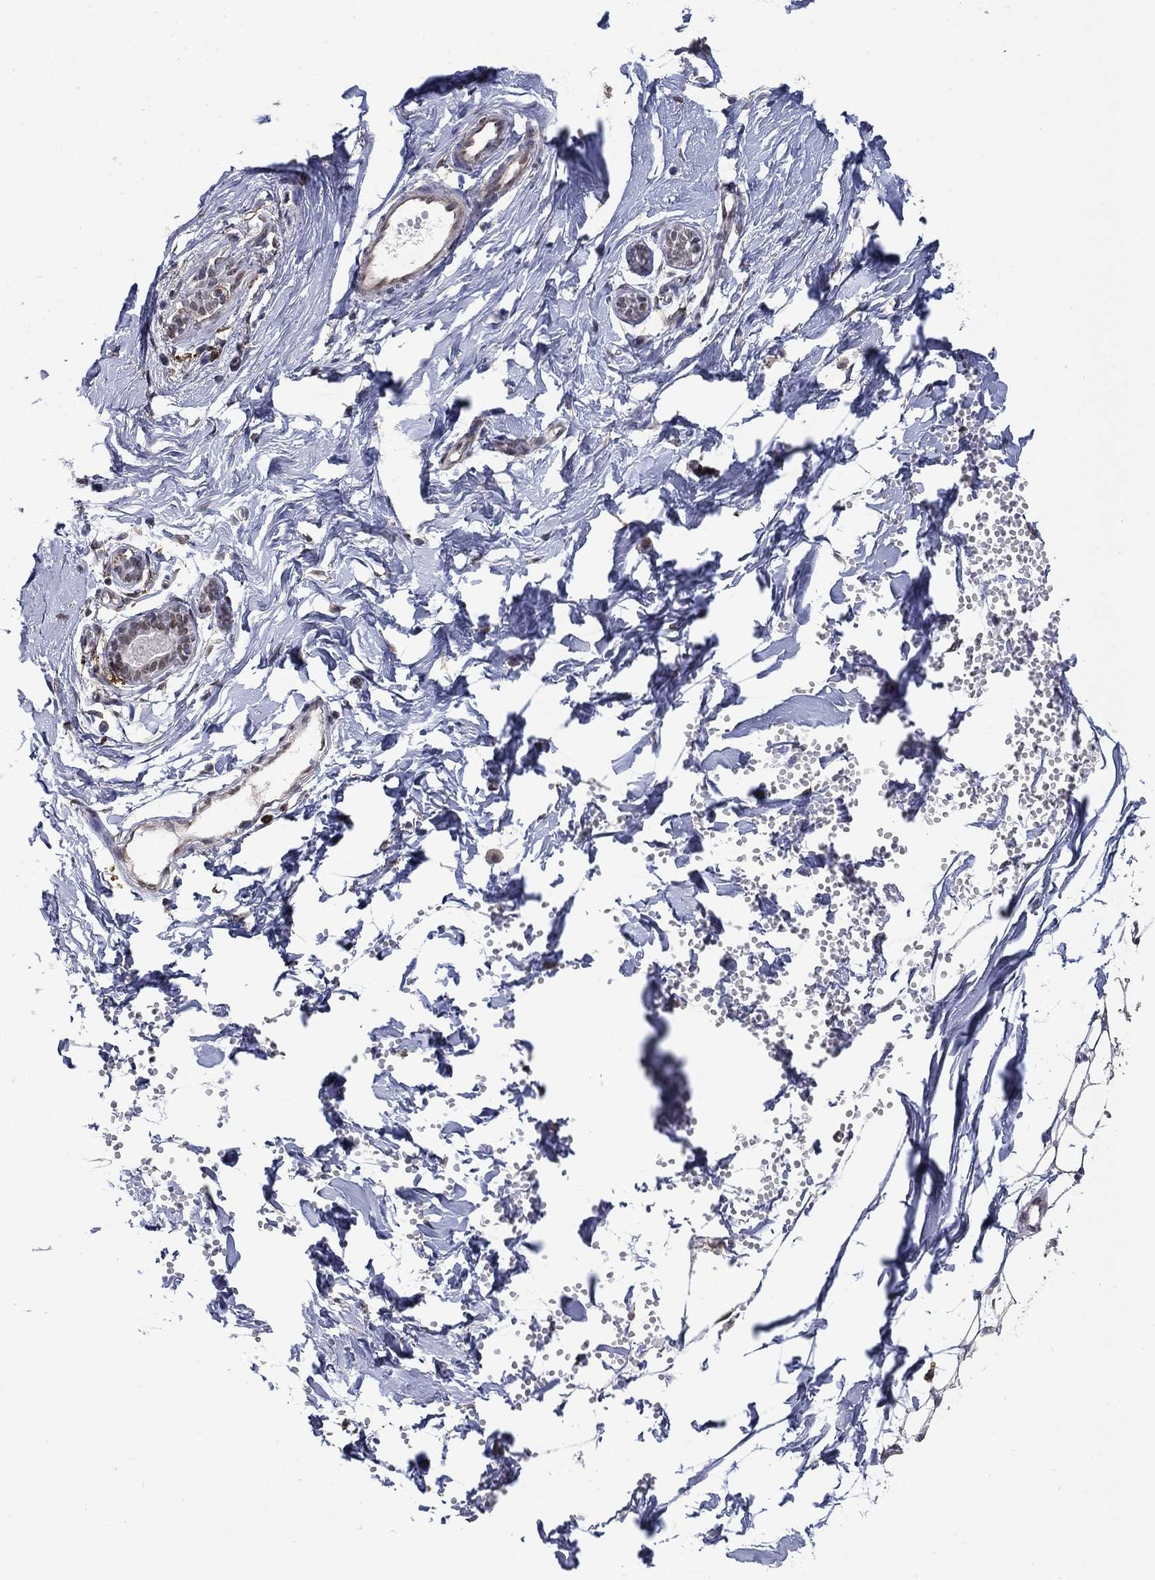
{"staining": {"intensity": "moderate", "quantity": ">75%", "location": "nuclear"}, "tissue": "breast", "cell_type": "Glandular cells", "image_type": "normal", "snomed": [{"axis": "morphology", "description": "Normal tissue, NOS"}, {"axis": "topography", "description": "Breast"}], "caption": "Glandular cells show medium levels of moderate nuclear expression in about >75% of cells in normal breast.", "gene": "GRIA3", "patient": {"sex": "female", "age": 37}}